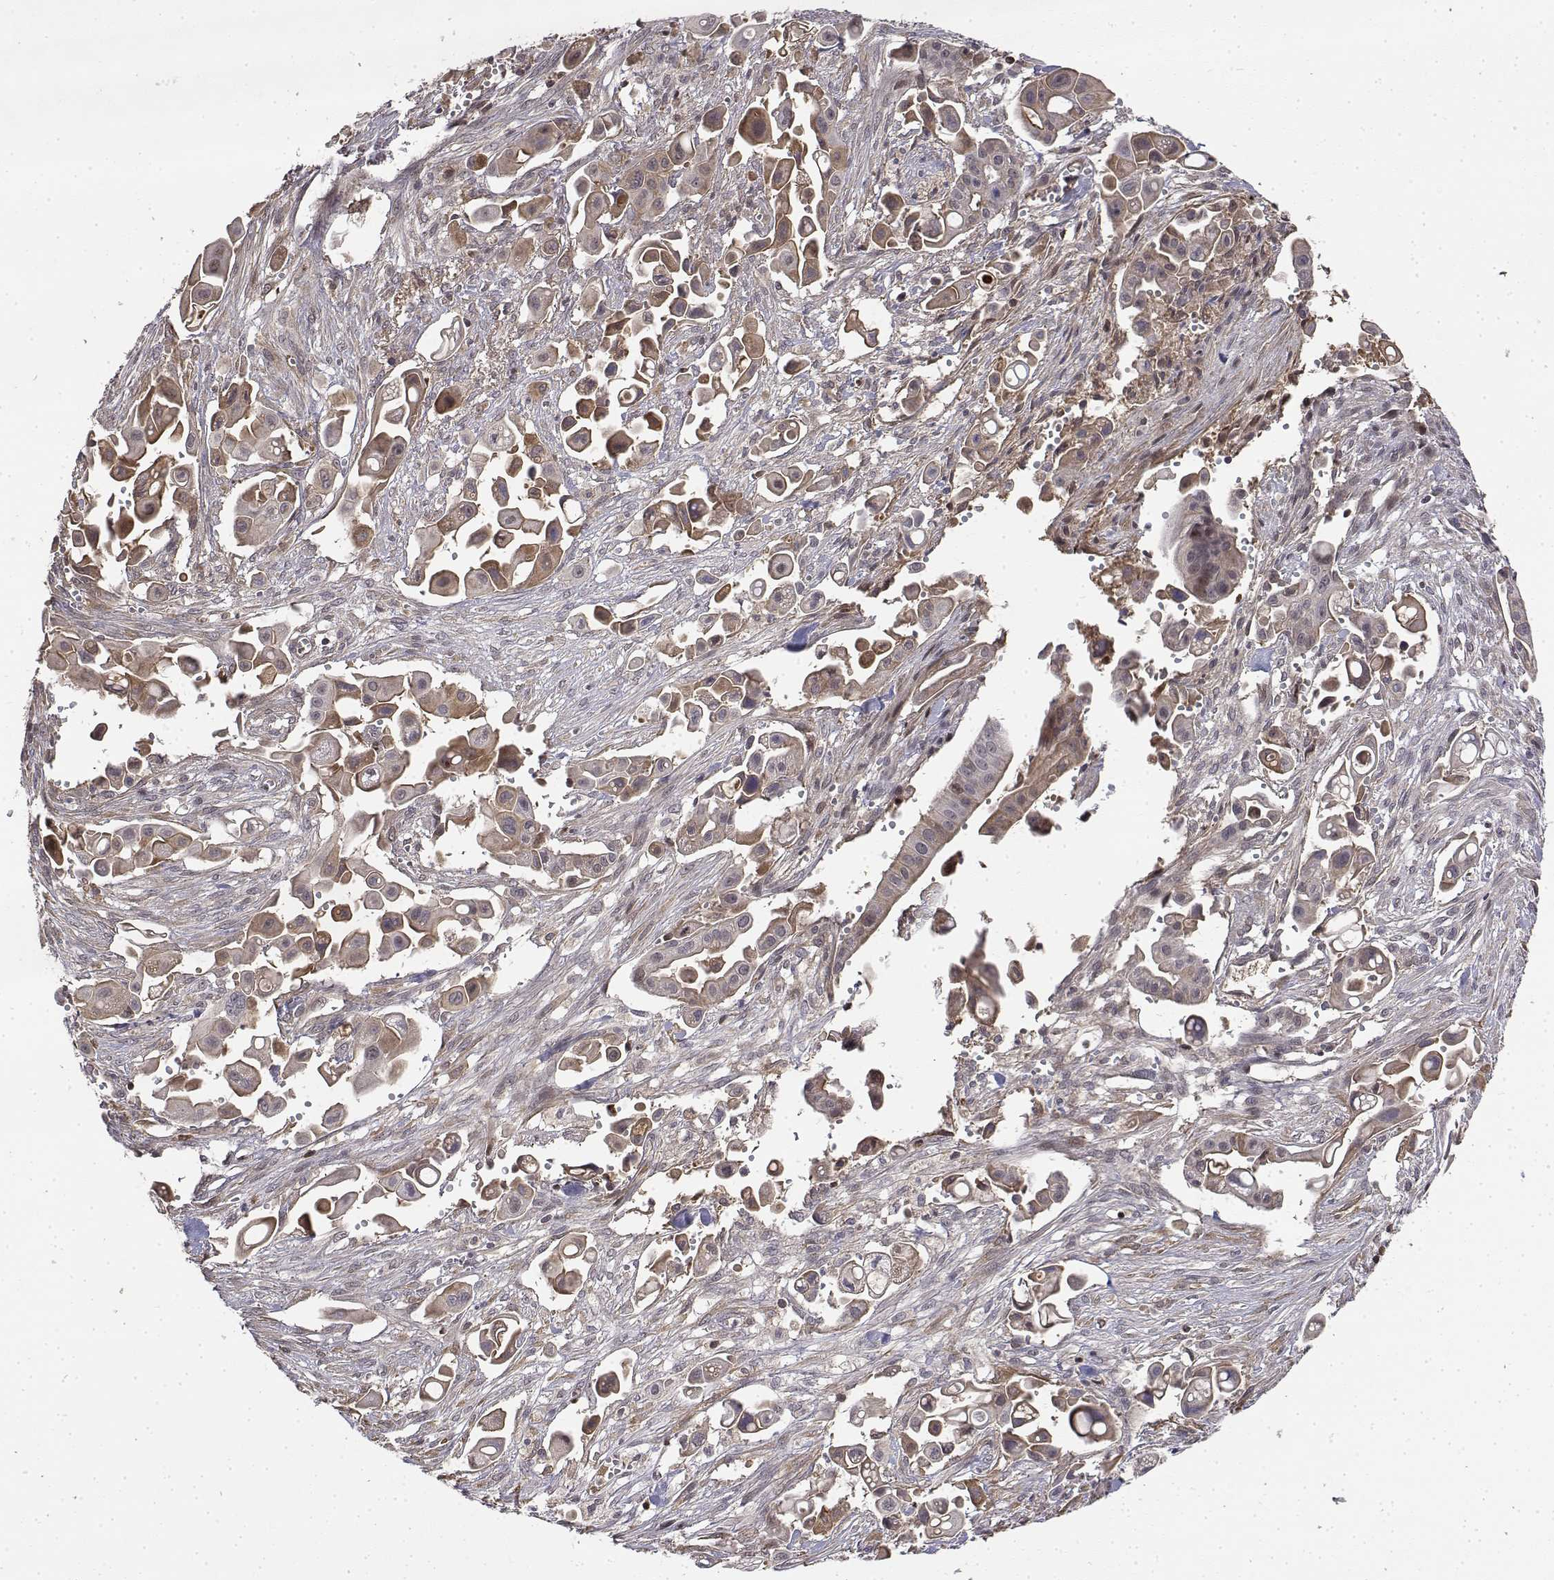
{"staining": {"intensity": "weak", "quantity": "25%-75%", "location": "cytoplasmic/membranous"}, "tissue": "pancreatic cancer", "cell_type": "Tumor cells", "image_type": "cancer", "snomed": [{"axis": "morphology", "description": "Adenocarcinoma, NOS"}, {"axis": "topography", "description": "Pancreas"}], "caption": "Pancreatic cancer stained for a protein (brown) shows weak cytoplasmic/membranous positive staining in approximately 25%-75% of tumor cells.", "gene": "ITGA7", "patient": {"sex": "male", "age": 50}}